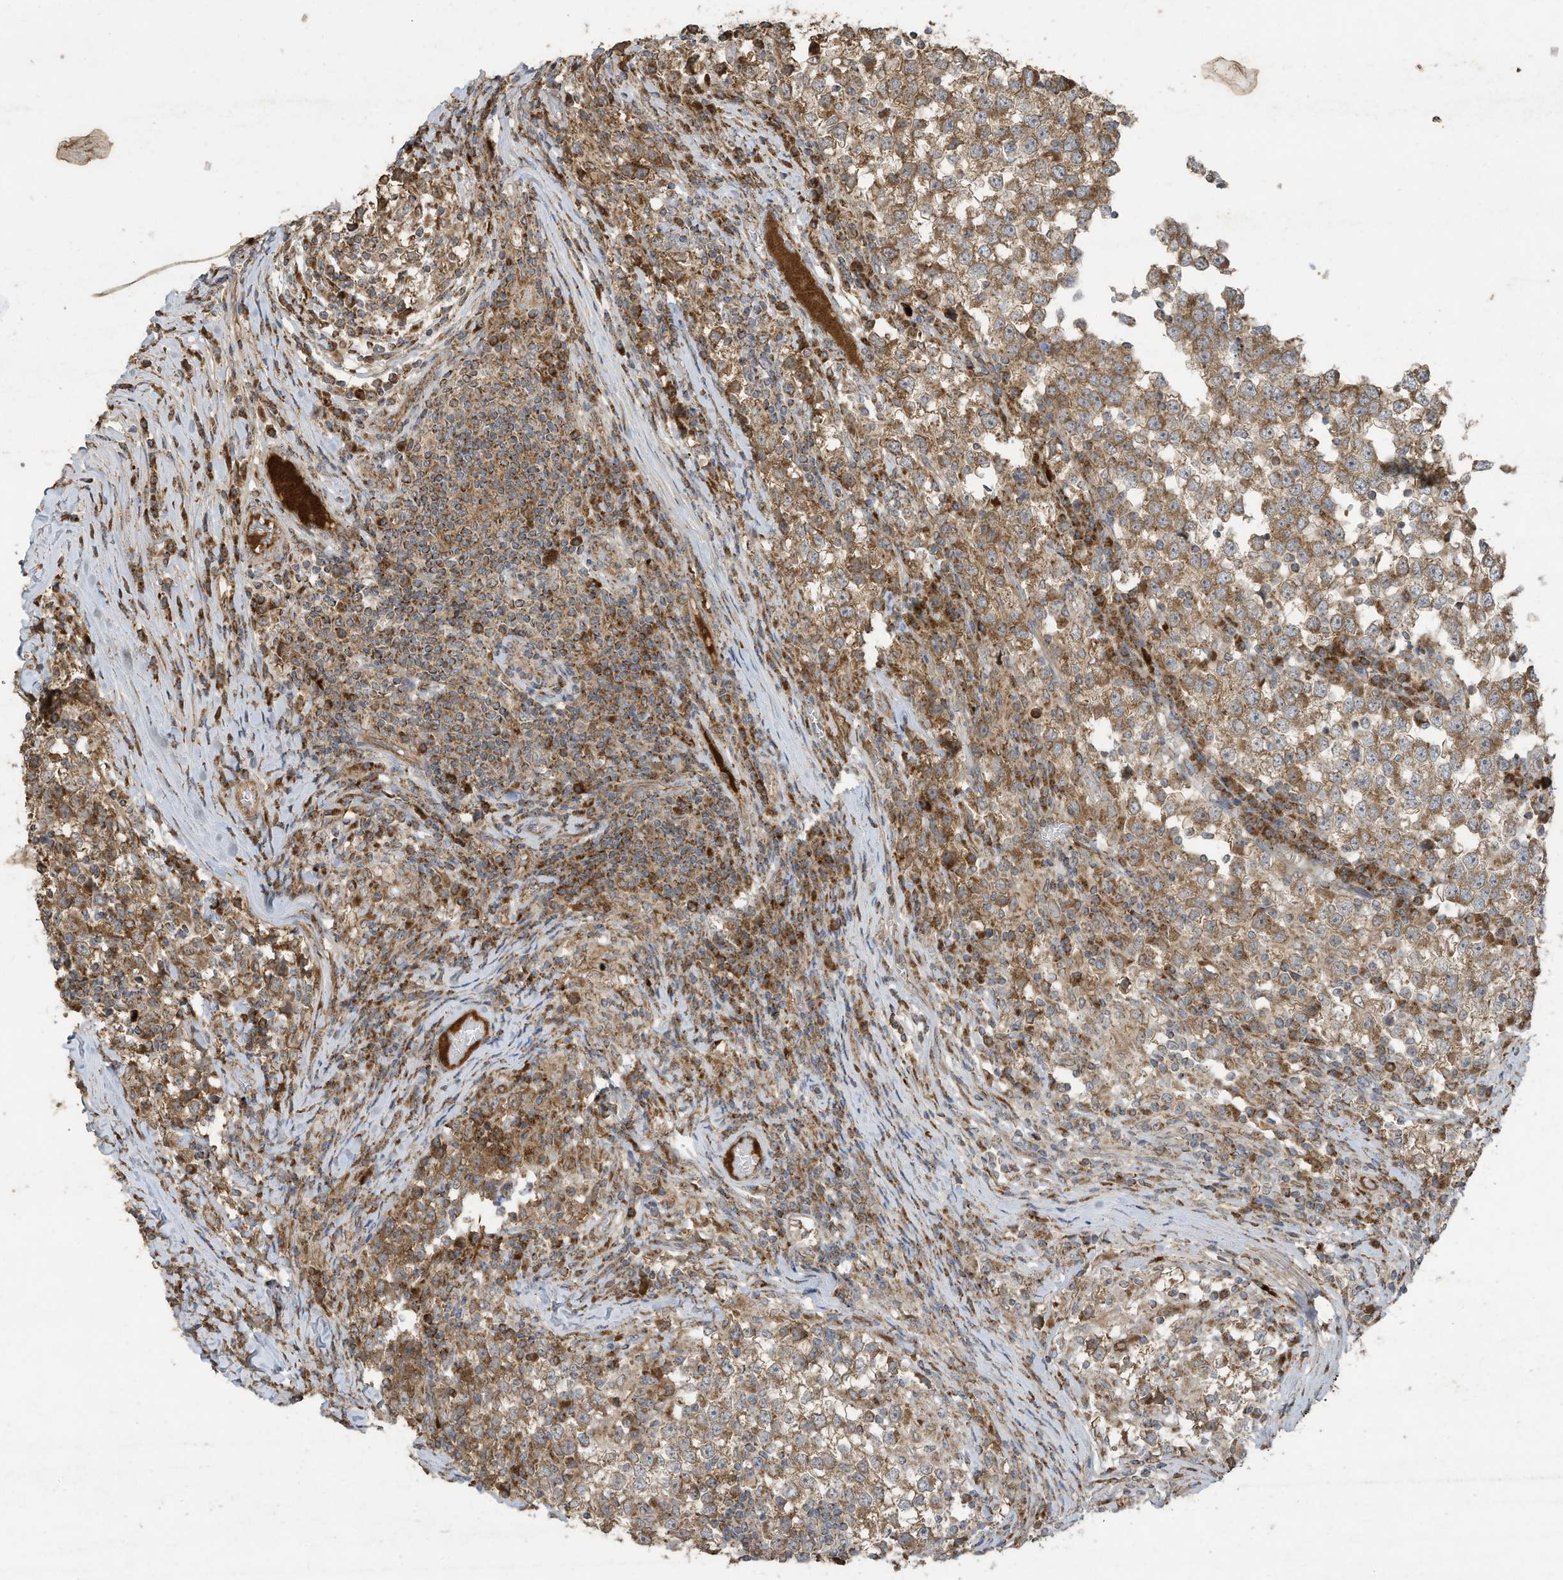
{"staining": {"intensity": "moderate", "quantity": ">75%", "location": "cytoplasmic/membranous"}, "tissue": "testis cancer", "cell_type": "Tumor cells", "image_type": "cancer", "snomed": [{"axis": "morphology", "description": "Seminoma, NOS"}, {"axis": "topography", "description": "Testis"}], "caption": "Tumor cells reveal medium levels of moderate cytoplasmic/membranous positivity in approximately >75% of cells in human testis seminoma. Using DAB (brown) and hematoxylin (blue) stains, captured at high magnification using brightfield microscopy.", "gene": "C2orf74", "patient": {"sex": "male", "age": 65}}